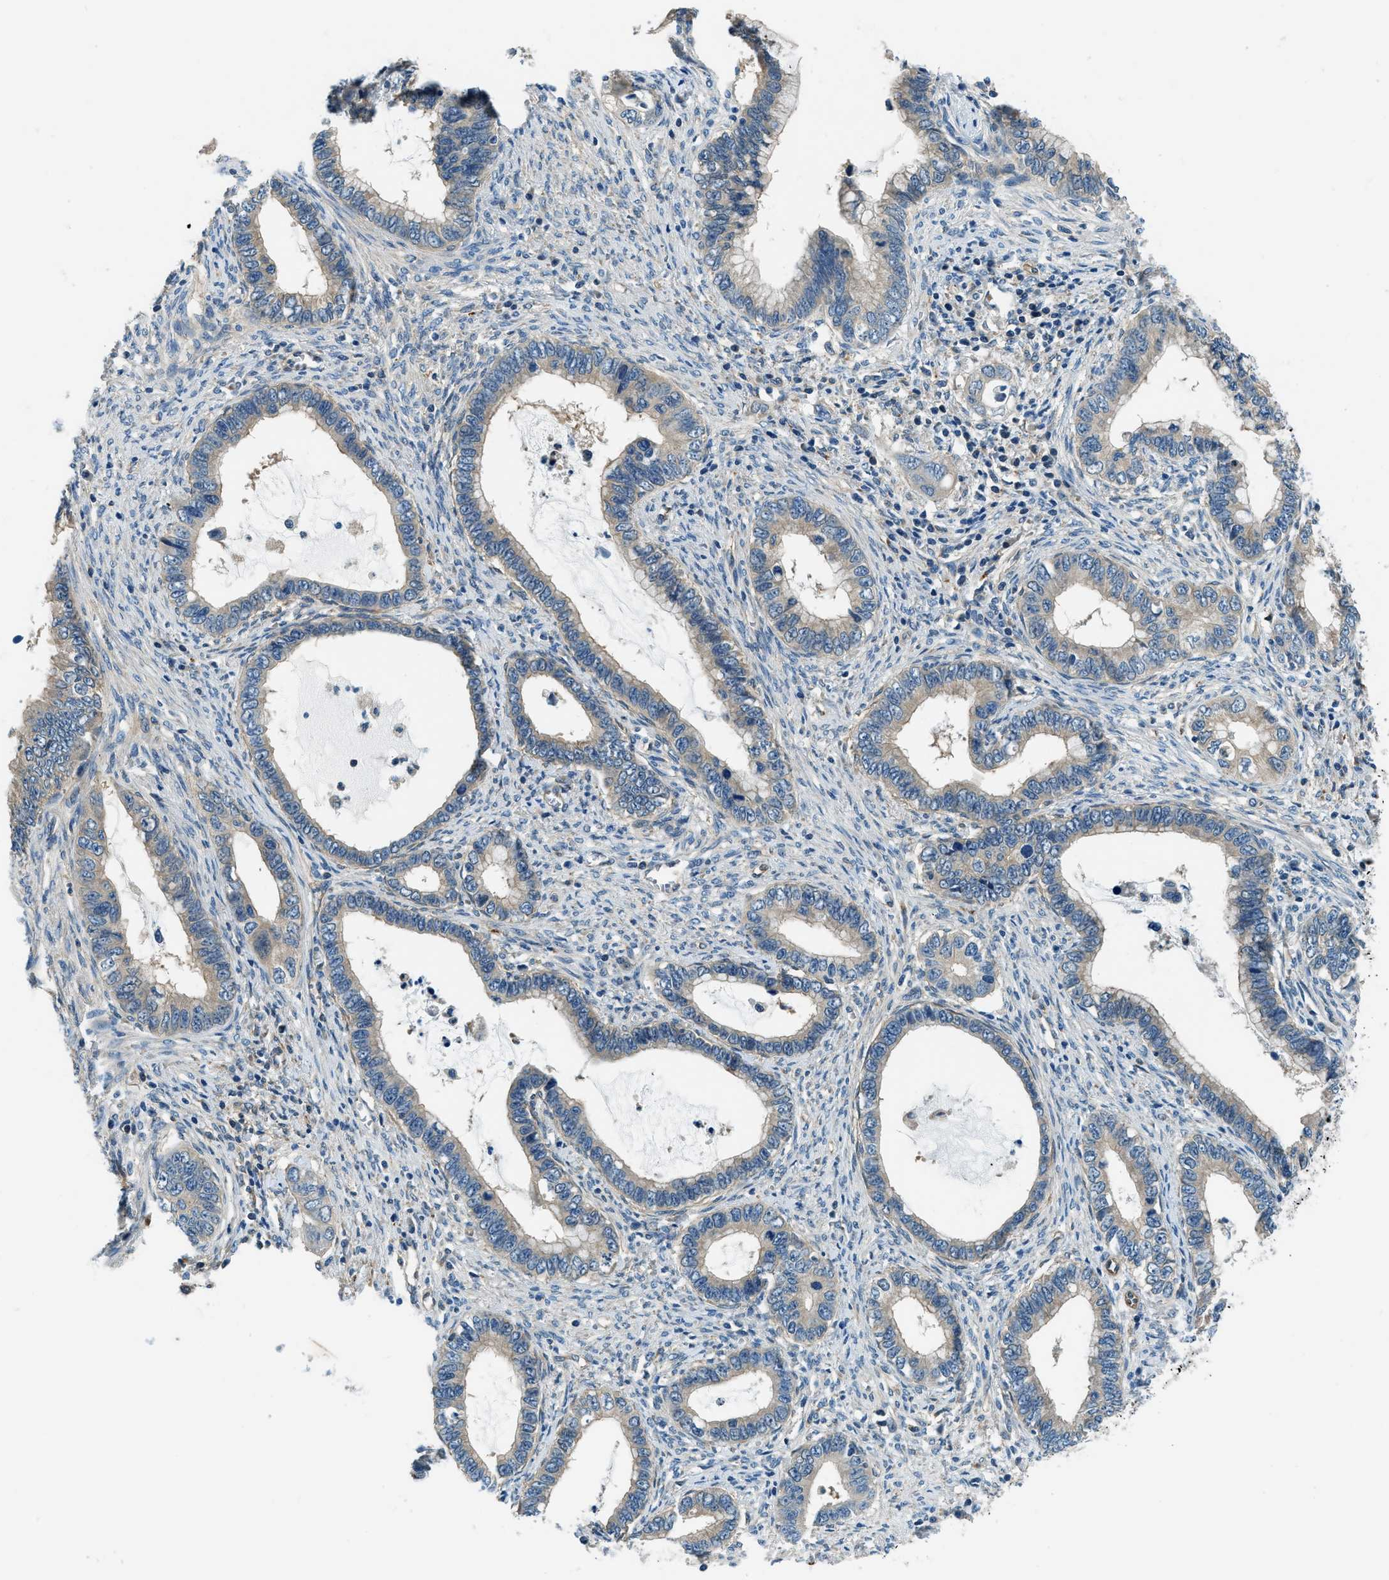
{"staining": {"intensity": "weak", "quantity": ">75%", "location": "cytoplasmic/membranous"}, "tissue": "cervical cancer", "cell_type": "Tumor cells", "image_type": "cancer", "snomed": [{"axis": "morphology", "description": "Adenocarcinoma, NOS"}, {"axis": "topography", "description": "Cervix"}], "caption": "Immunohistochemistry micrograph of neoplastic tissue: human cervical cancer (adenocarcinoma) stained using immunohistochemistry displays low levels of weak protein expression localized specifically in the cytoplasmic/membranous of tumor cells, appearing as a cytoplasmic/membranous brown color.", "gene": "SLC19A2", "patient": {"sex": "female", "age": 44}}